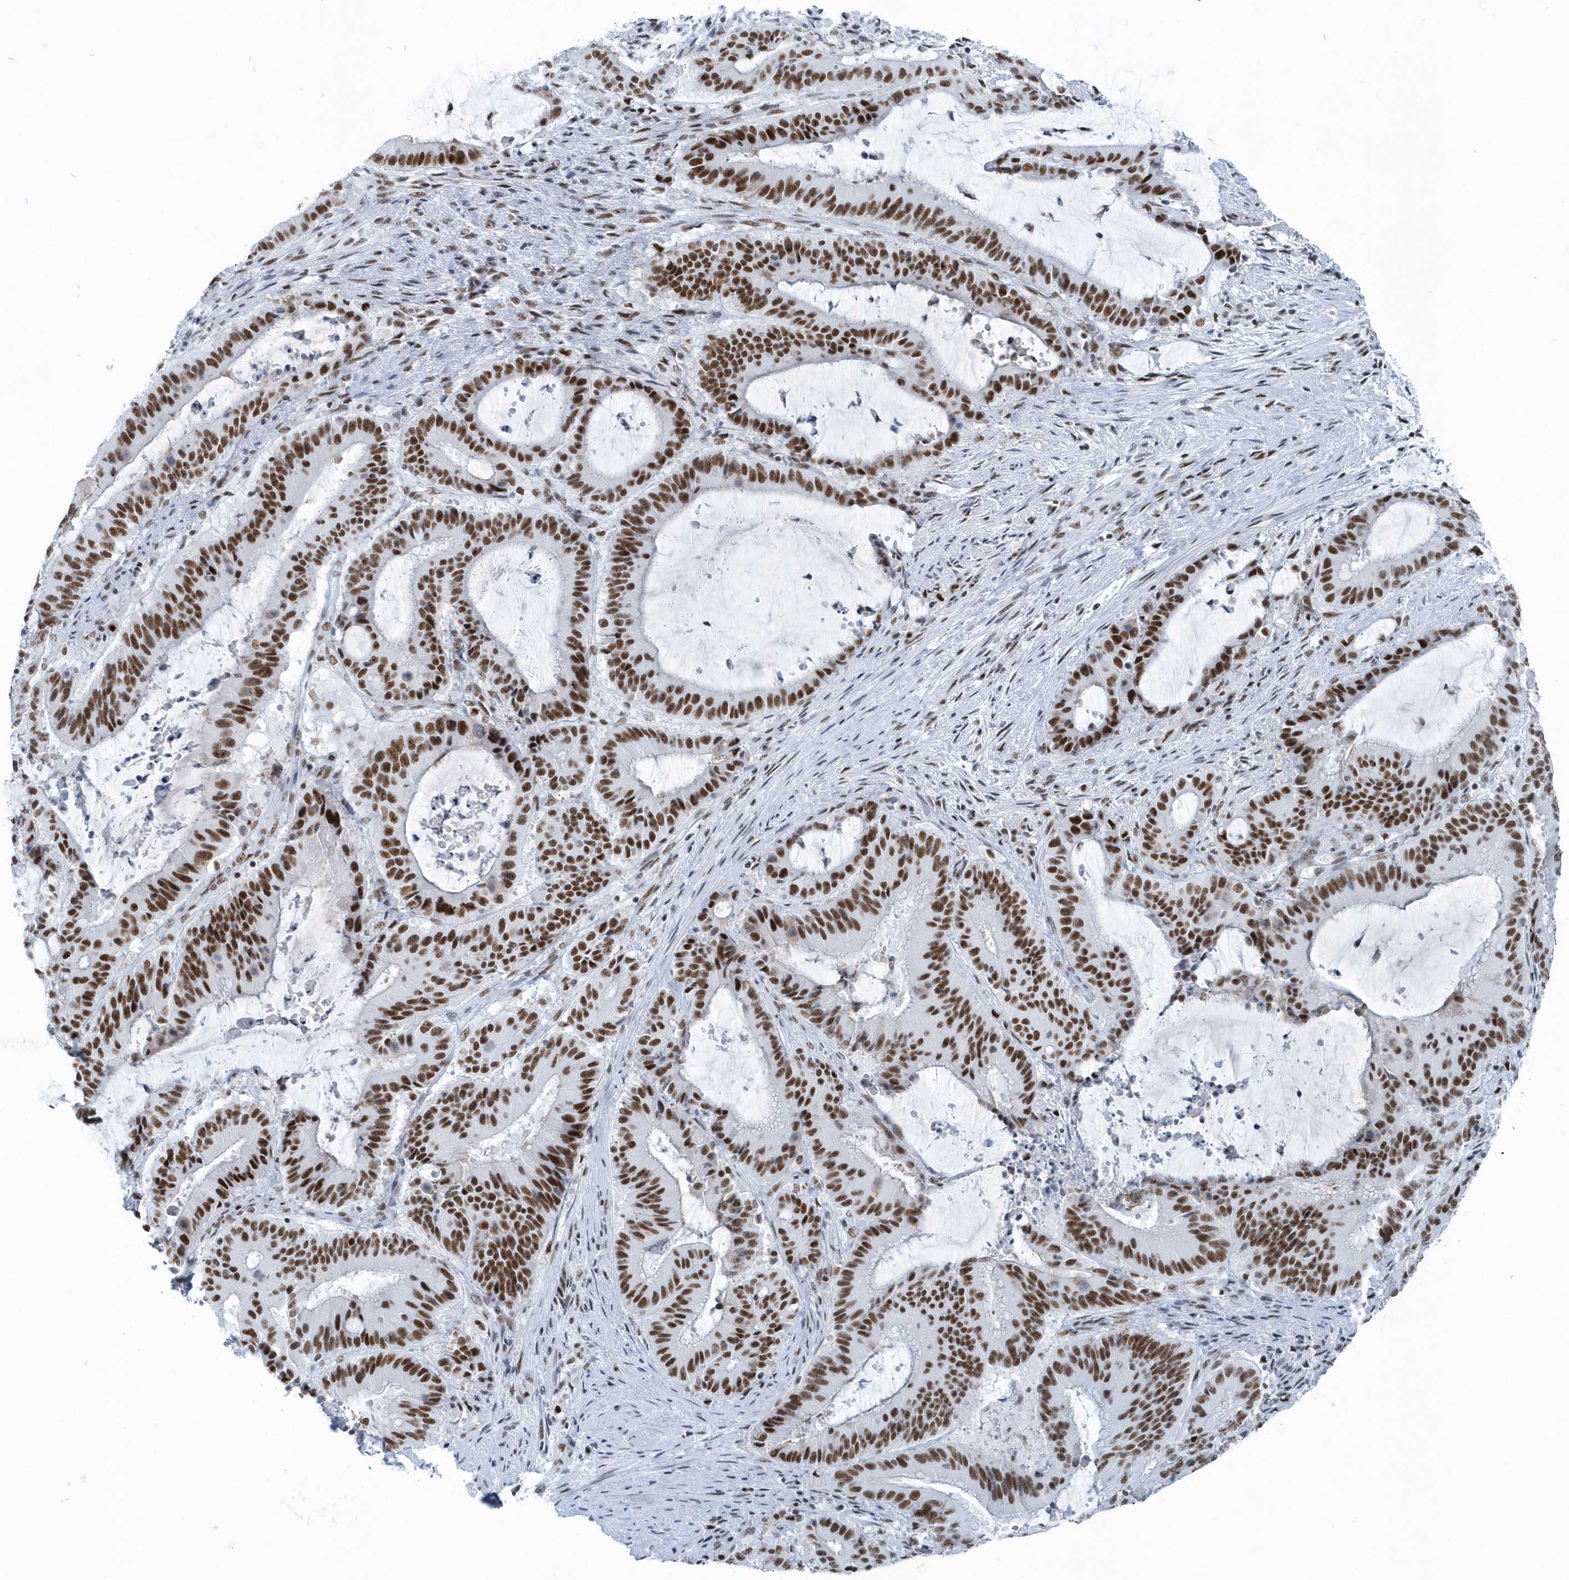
{"staining": {"intensity": "strong", "quantity": ">75%", "location": "nuclear"}, "tissue": "liver cancer", "cell_type": "Tumor cells", "image_type": "cancer", "snomed": [{"axis": "morphology", "description": "Normal tissue, NOS"}, {"axis": "morphology", "description": "Cholangiocarcinoma"}, {"axis": "topography", "description": "Liver"}, {"axis": "topography", "description": "Peripheral nerve tissue"}], "caption": "Immunohistochemistry staining of liver cholangiocarcinoma, which demonstrates high levels of strong nuclear staining in about >75% of tumor cells indicating strong nuclear protein staining. The staining was performed using DAB (brown) for protein detection and nuclei were counterstained in hematoxylin (blue).", "gene": "FIP1L1", "patient": {"sex": "female", "age": 73}}